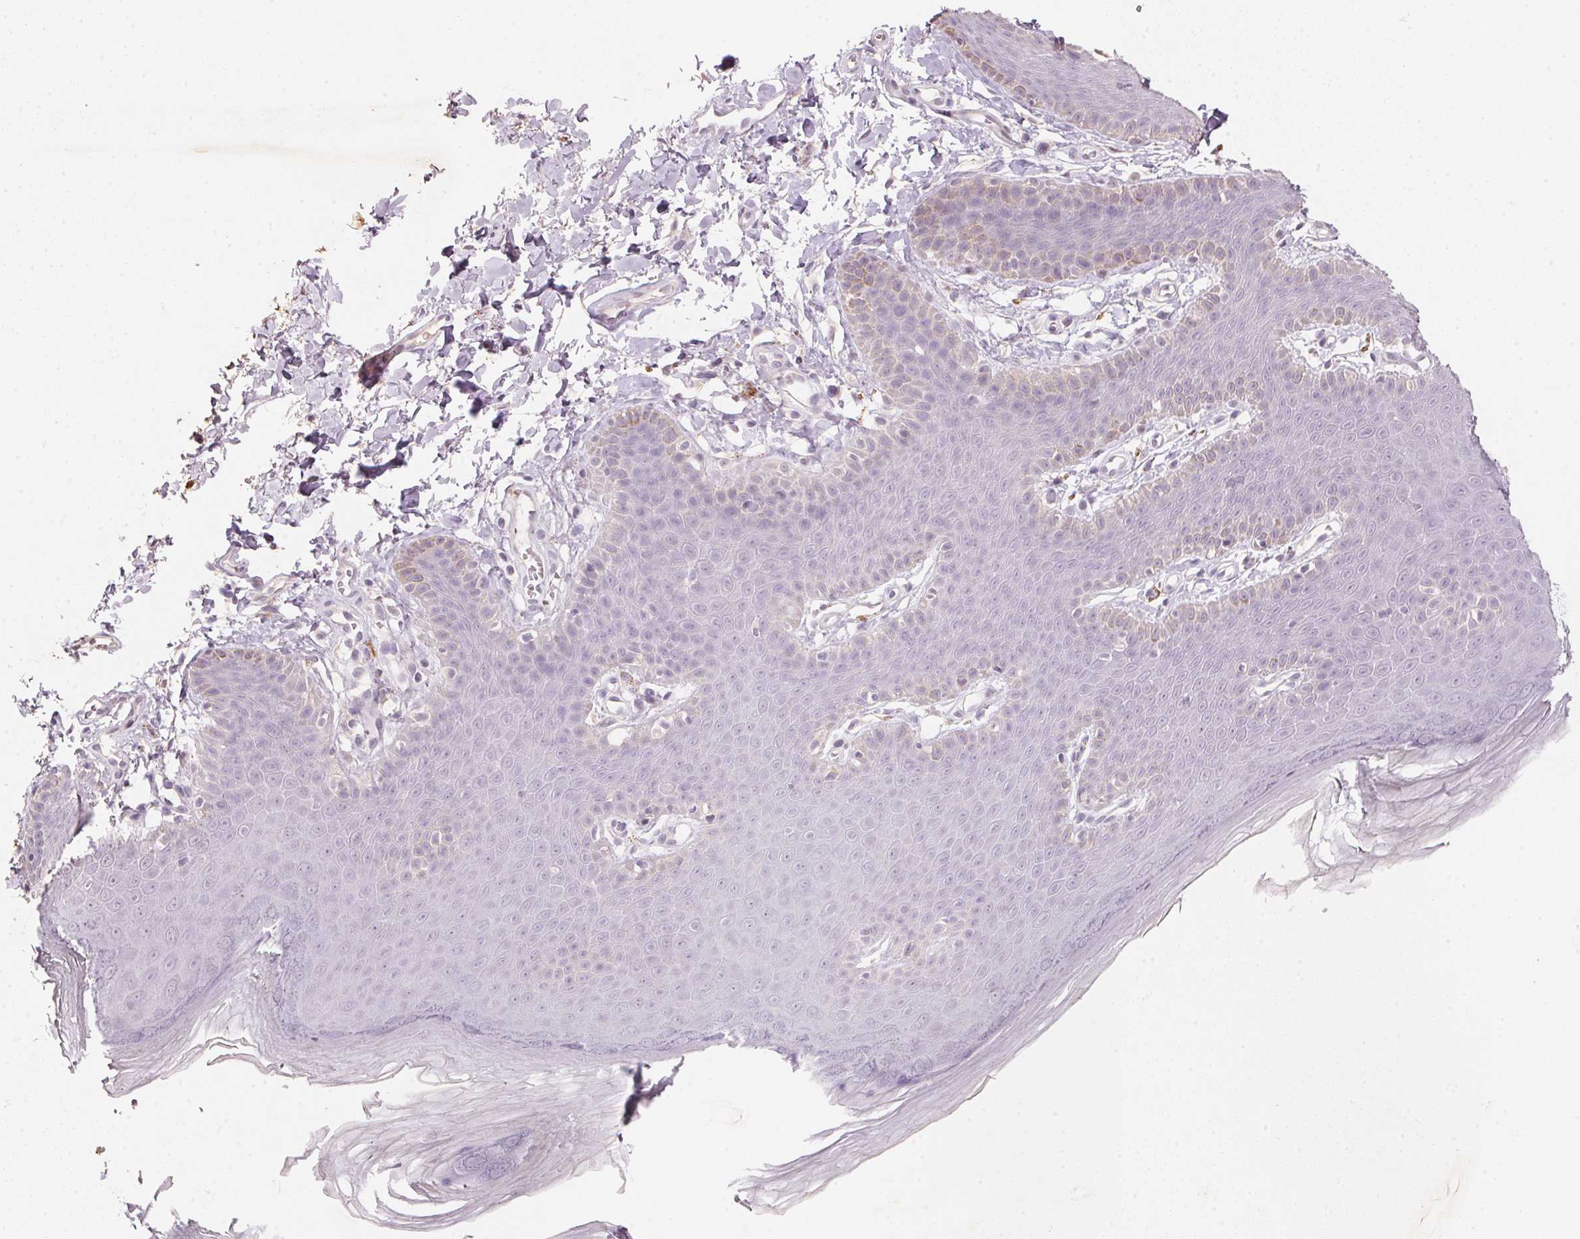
{"staining": {"intensity": "negative", "quantity": "none", "location": "none"}, "tissue": "skin", "cell_type": "Epidermal cells", "image_type": "normal", "snomed": [{"axis": "morphology", "description": "Normal tissue, NOS"}, {"axis": "topography", "description": "Anal"}], "caption": "This is an immunohistochemistry (IHC) image of normal human skin. There is no staining in epidermal cells.", "gene": "CXCL5", "patient": {"sex": "male", "age": 53}}